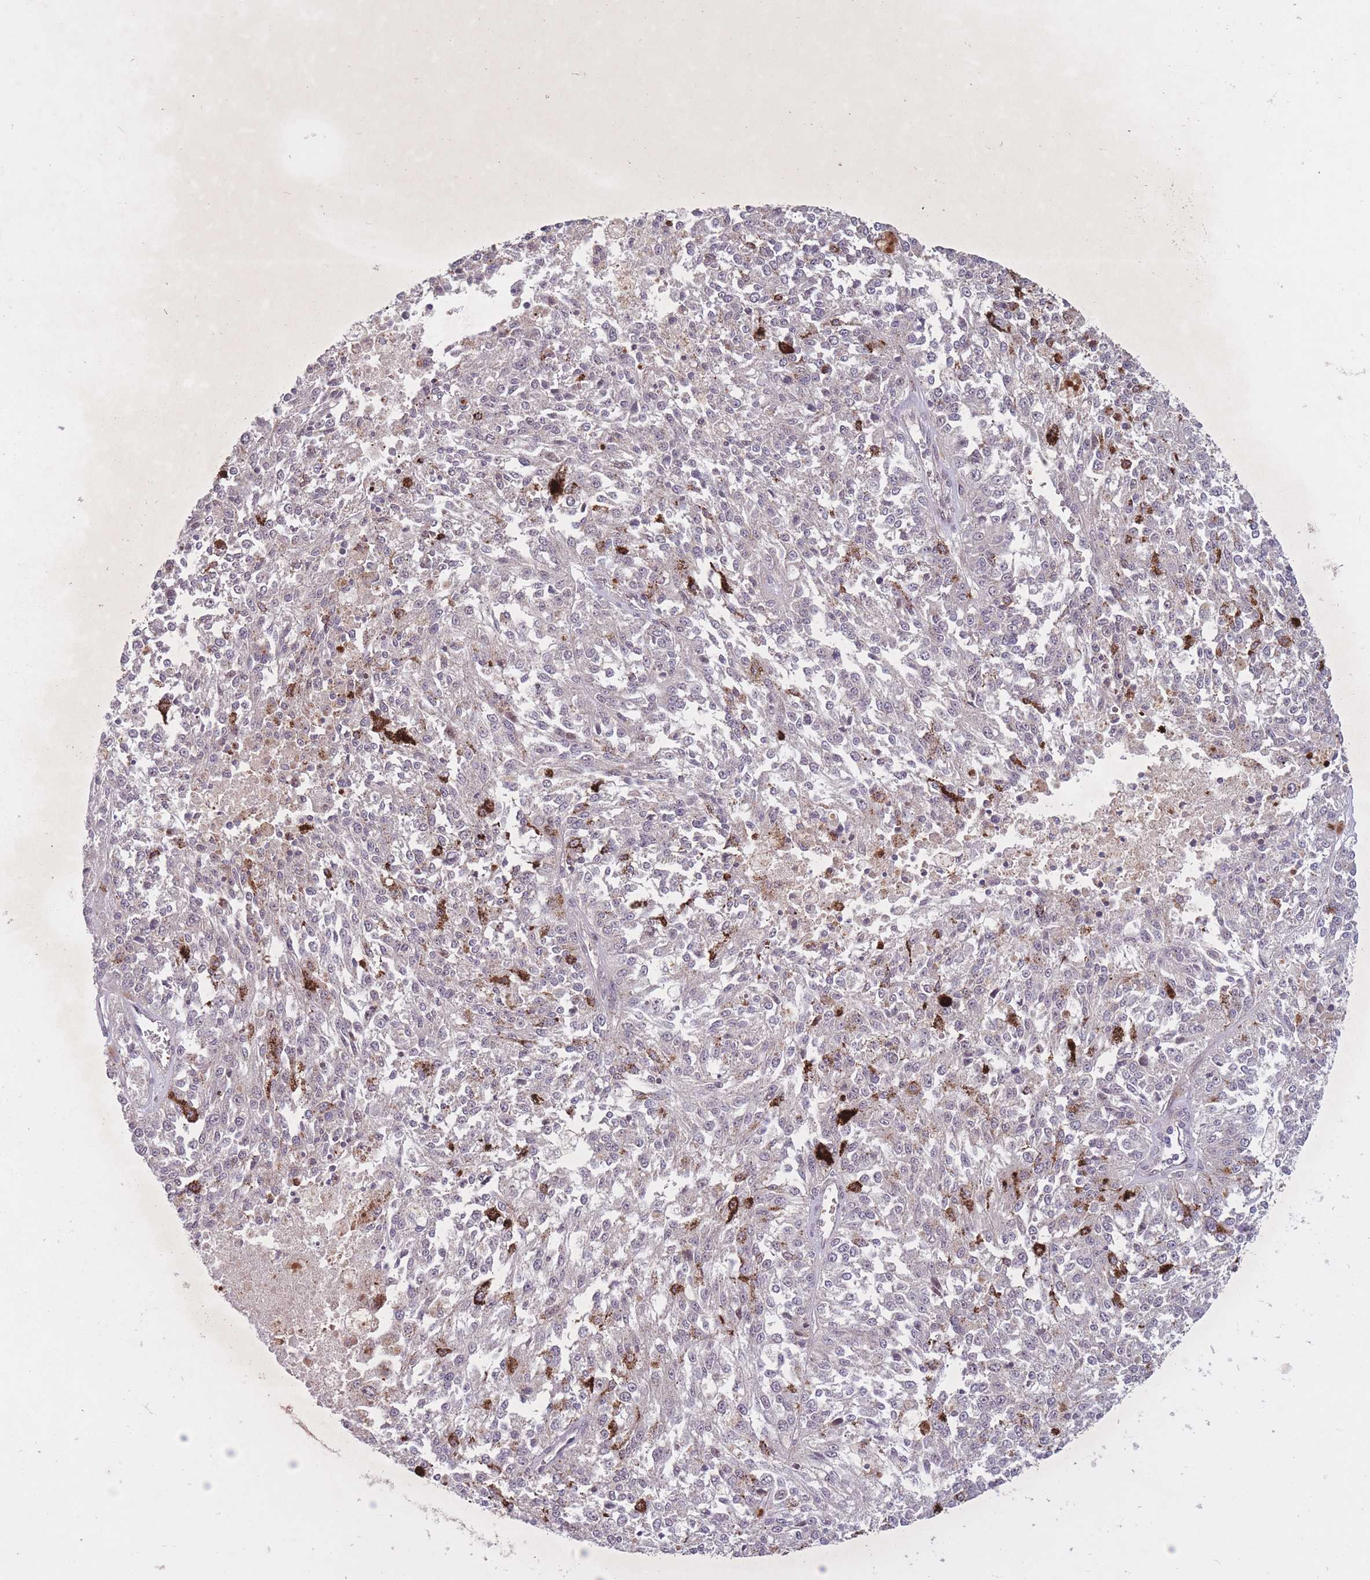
{"staining": {"intensity": "negative", "quantity": "none", "location": "none"}, "tissue": "melanoma", "cell_type": "Tumor cells", "image_type": "cancer", "snomed": [{"axis": "morphology", "description": "Malignant melanoma, NOS"}, {"axis": "topography", "description": "Skin"}], "caption": "Tumor cells are negative for protein expression in human malignant melanoma. The staining was performed using DAB (3,3'-diaminobenzidine) to visualize the protein expression in brown, while the nuclei were stained in blue with hematoxylin (Magnification: 20x).", "gene": "SECTM1", "patient": {"sex": "female", "age": 64}}